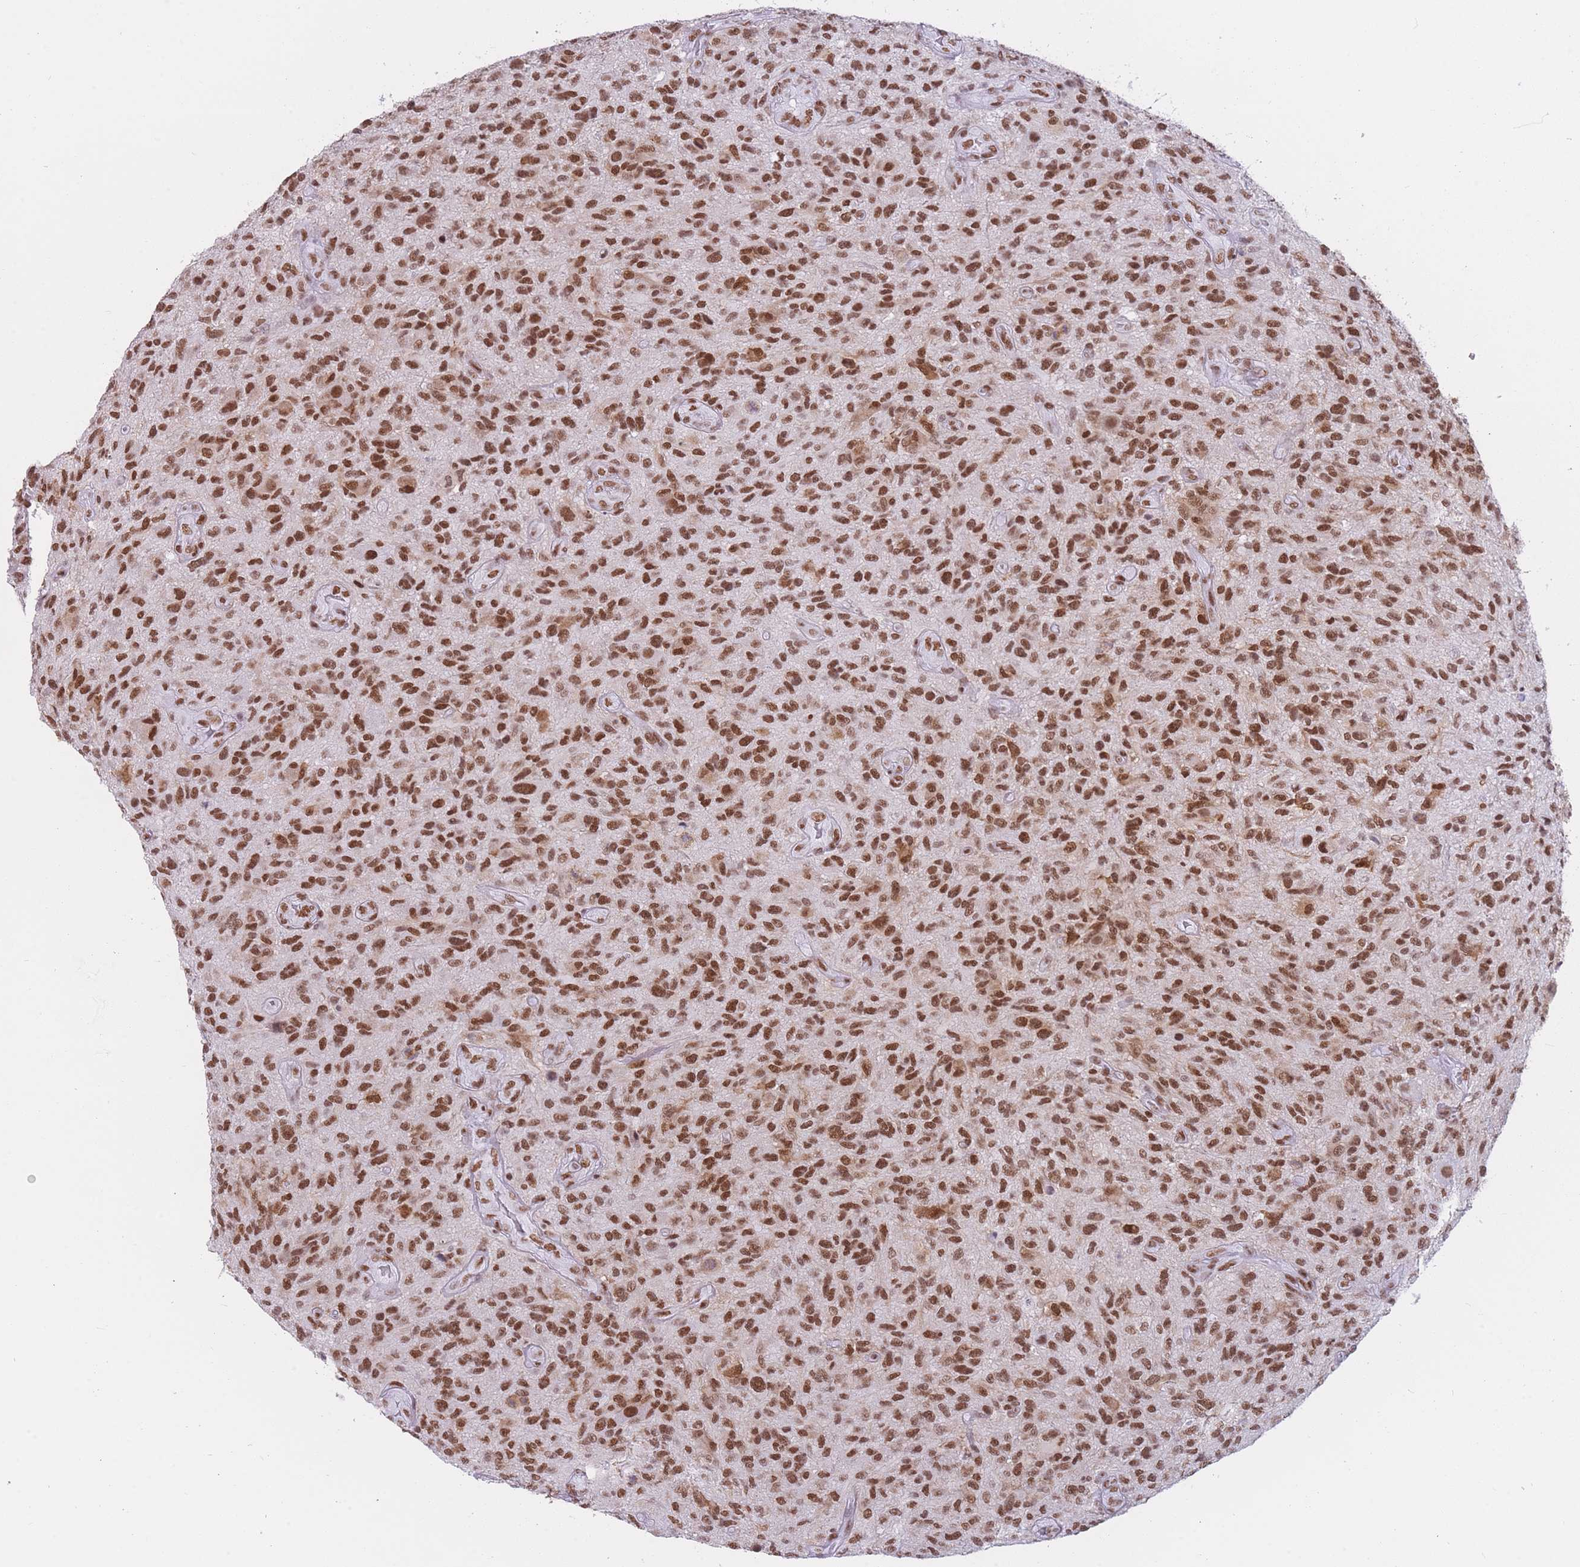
{"staining": {"intensity": "moderate", "quantity": ">75%", "location": "nuclear"}, "tissue": "glioma", "cell_type": "Tumor cells", "image_type": "cancer", "snomed": [{"axis": "morphology", "description": "Glioma, malignant, High grade"}, {"axis": "topography", "description": "Brain"}], "caption": "Immunohistochemical staining of malignant high-grade glioma demonstrates medium levels of moderate nuclear positivity in about >75% of tumor cells. The protein of interest is shown in brown color, while the nuclei are stained blue.", "gene": "HNRNPUL1", "patient": {"sex": "male", "age": 47}}